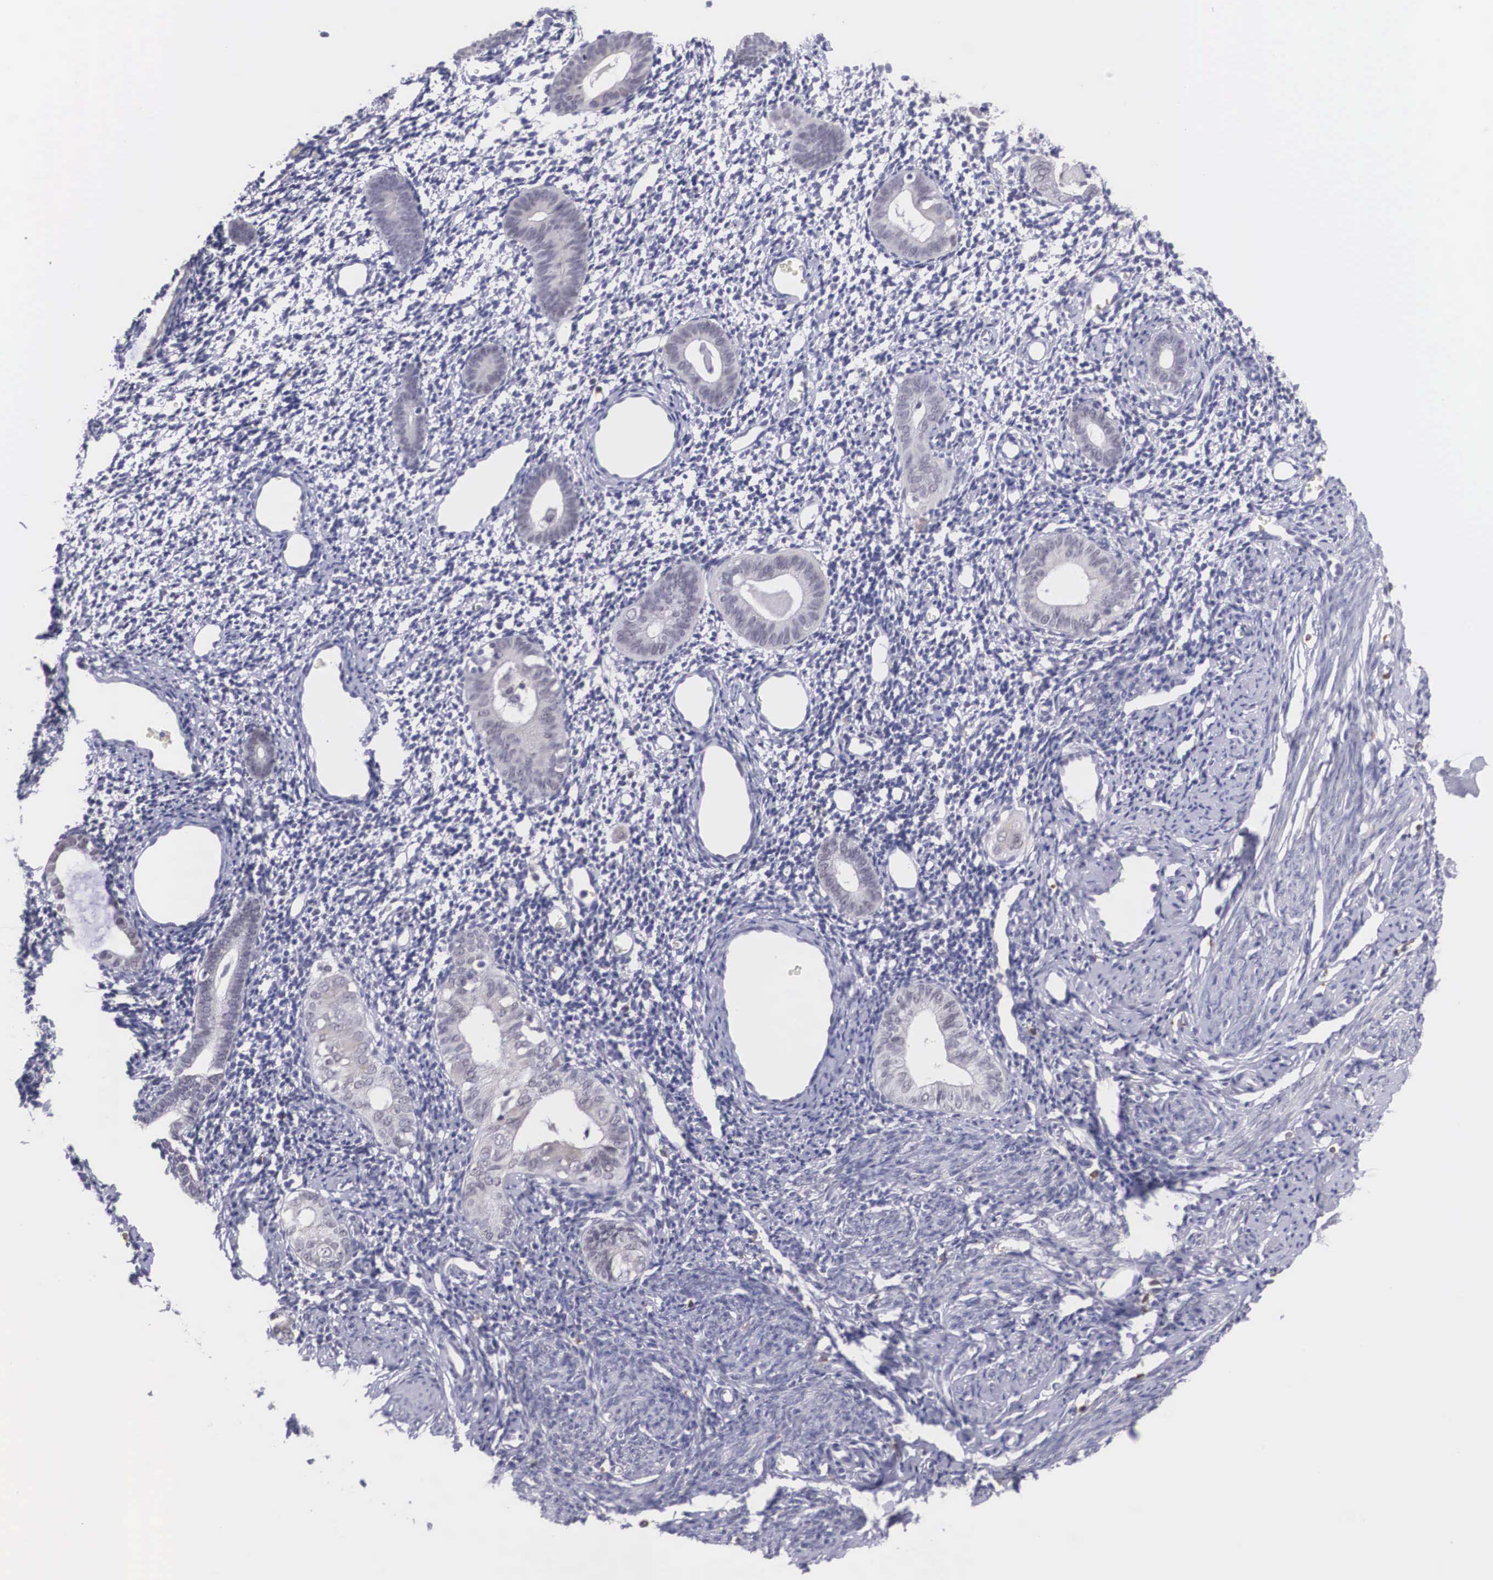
{"staining": {"intensity": "negative", "quantity": "none", "location": "none"}, "tissue": "endometrium", "cell_type": "Cells in endometrial stroma", "image_type": "normal", "snomed": [{"axis": "morphology", "description": "Normal tissue, NOS"}, {"axis": "morphology", "description": "Neoplasm, benign, NOS"}, {"axis": "topography", "description": "Uterus"}], "caption": "This is an immunohistochemistry (IHC) image of normal human endometrium. There is no expression in cells in endometrial stroma.", "gene": "NINL", "patient": {"sex": "female", "age": 55}}